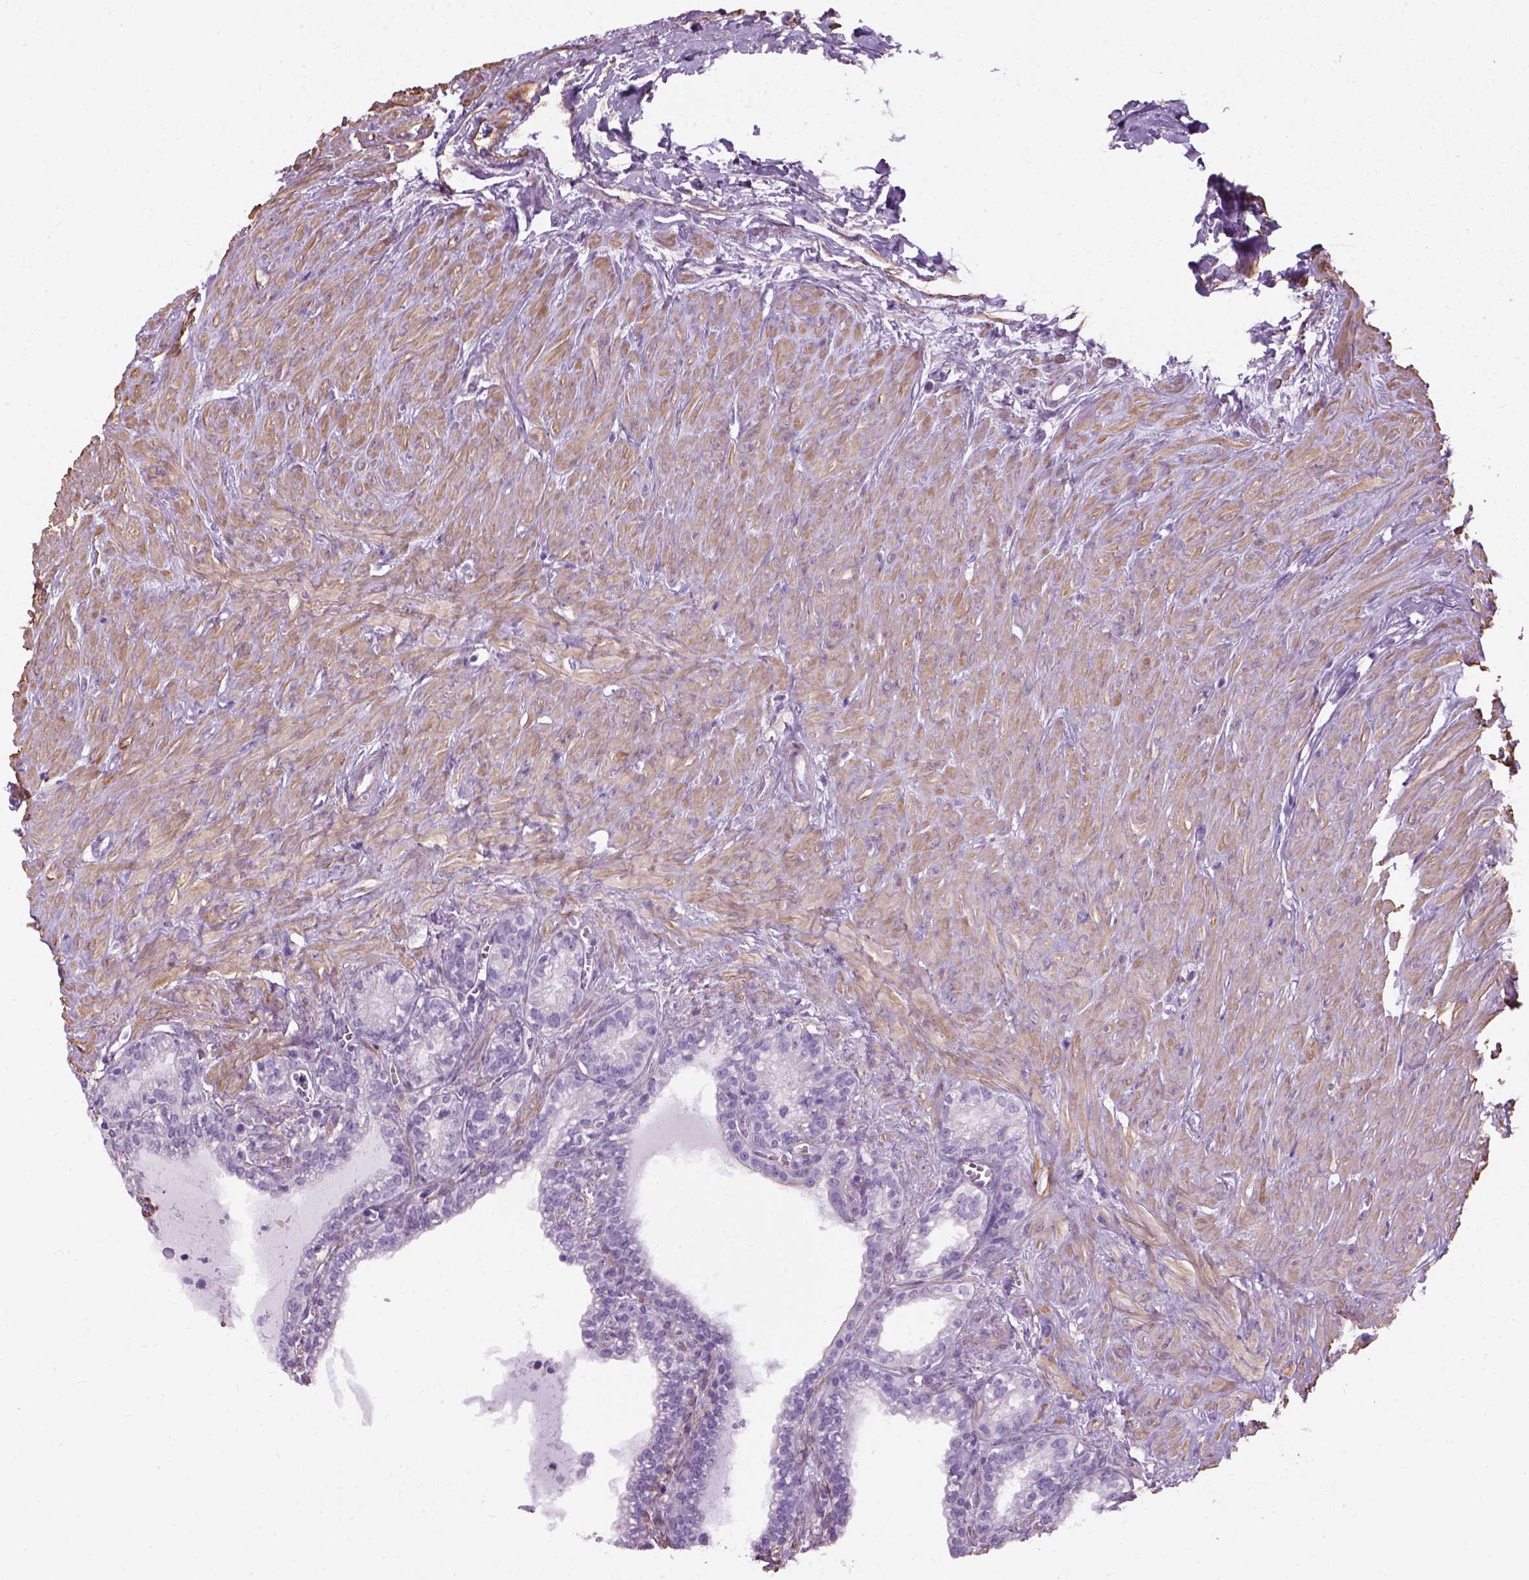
{"staining": {"intensity": "negative", "quantity": "none", "location": "none"}, "tissue": "seminal vesicle", "cell_type": "Glandular cells", "image_type": "normal", "snomed": [{"axis": "morphology", "description": "Normal tissue, NOS"}, {"axis": "morphology", "description": "Urothelial carcinoma, NOS"}, {"axis": "topography", "description": "Urinary bladder"}, {"axis": "topography", "description": "Seminal veicle"}], "caption": "Immunohistochemical staining of benign seminal vesicle displays no significant staining in glandular cells.", "gene": "FAM161A", "patient": {"sex": "male", "age": 76}}